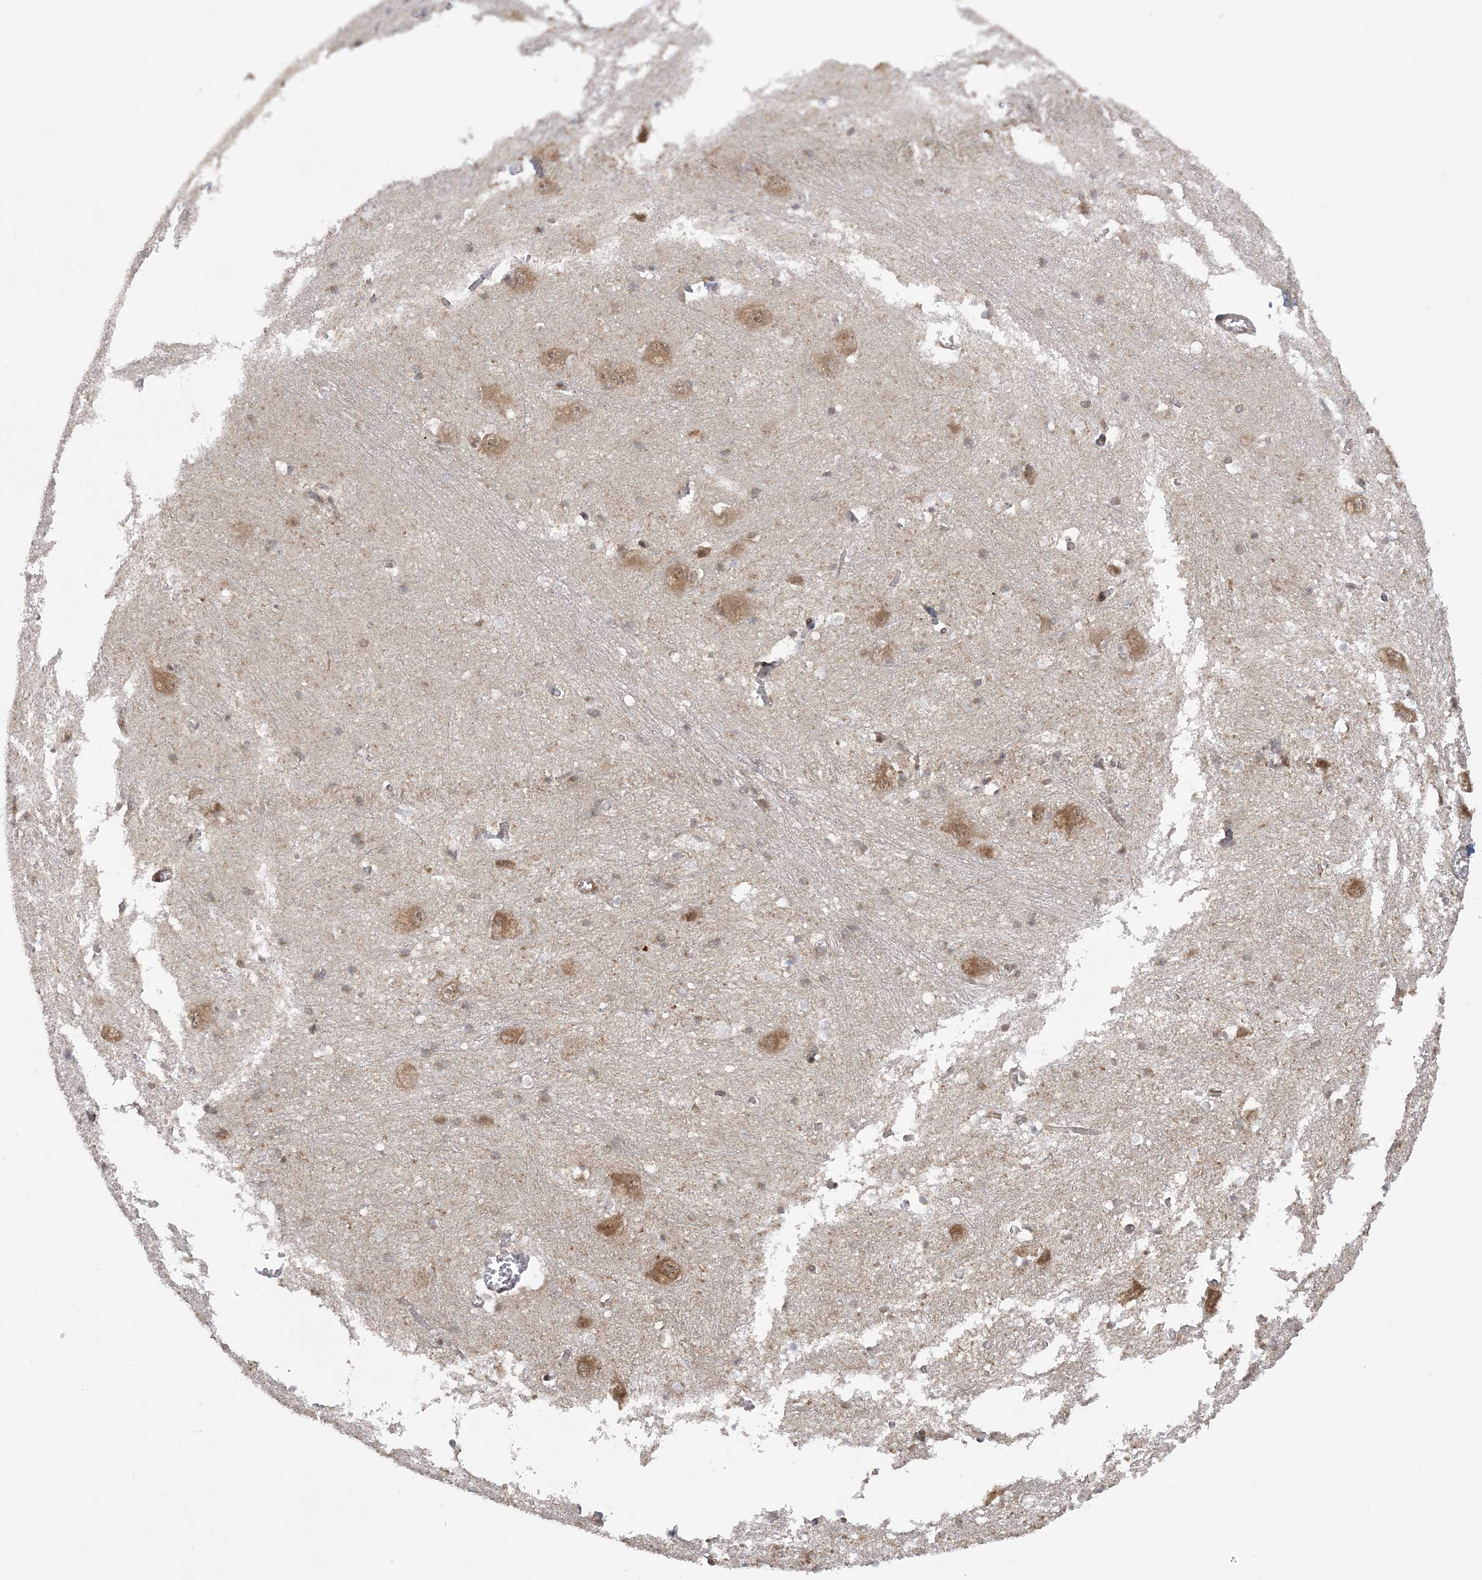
{"staining": {"intensity": "weak", "quantity": "25%-75%", "location": "cytoplasmic/membranous"}, "tissue": "caudate", "cell_type": "Glial cells", "image_type": "normal", "snomed": [{"axis": "morphology", "description": "Normal tissue, NOS"}, {"axis": "topography", "description": "Lateral ventricle wall"}], "caption": "A brown stain highlights weak cytoplasmic/membranous staining of a protein in glial cells of benign caudate. The staining was performed using DAB (3,3'-diaminobenzidine) to visualize the protein expression in brown, while the nuclei were stained in blue with hematoxylin (Magnification: 20x).", "gene": "MRPL47", "patient": {"sex": "male", "age": 37}}